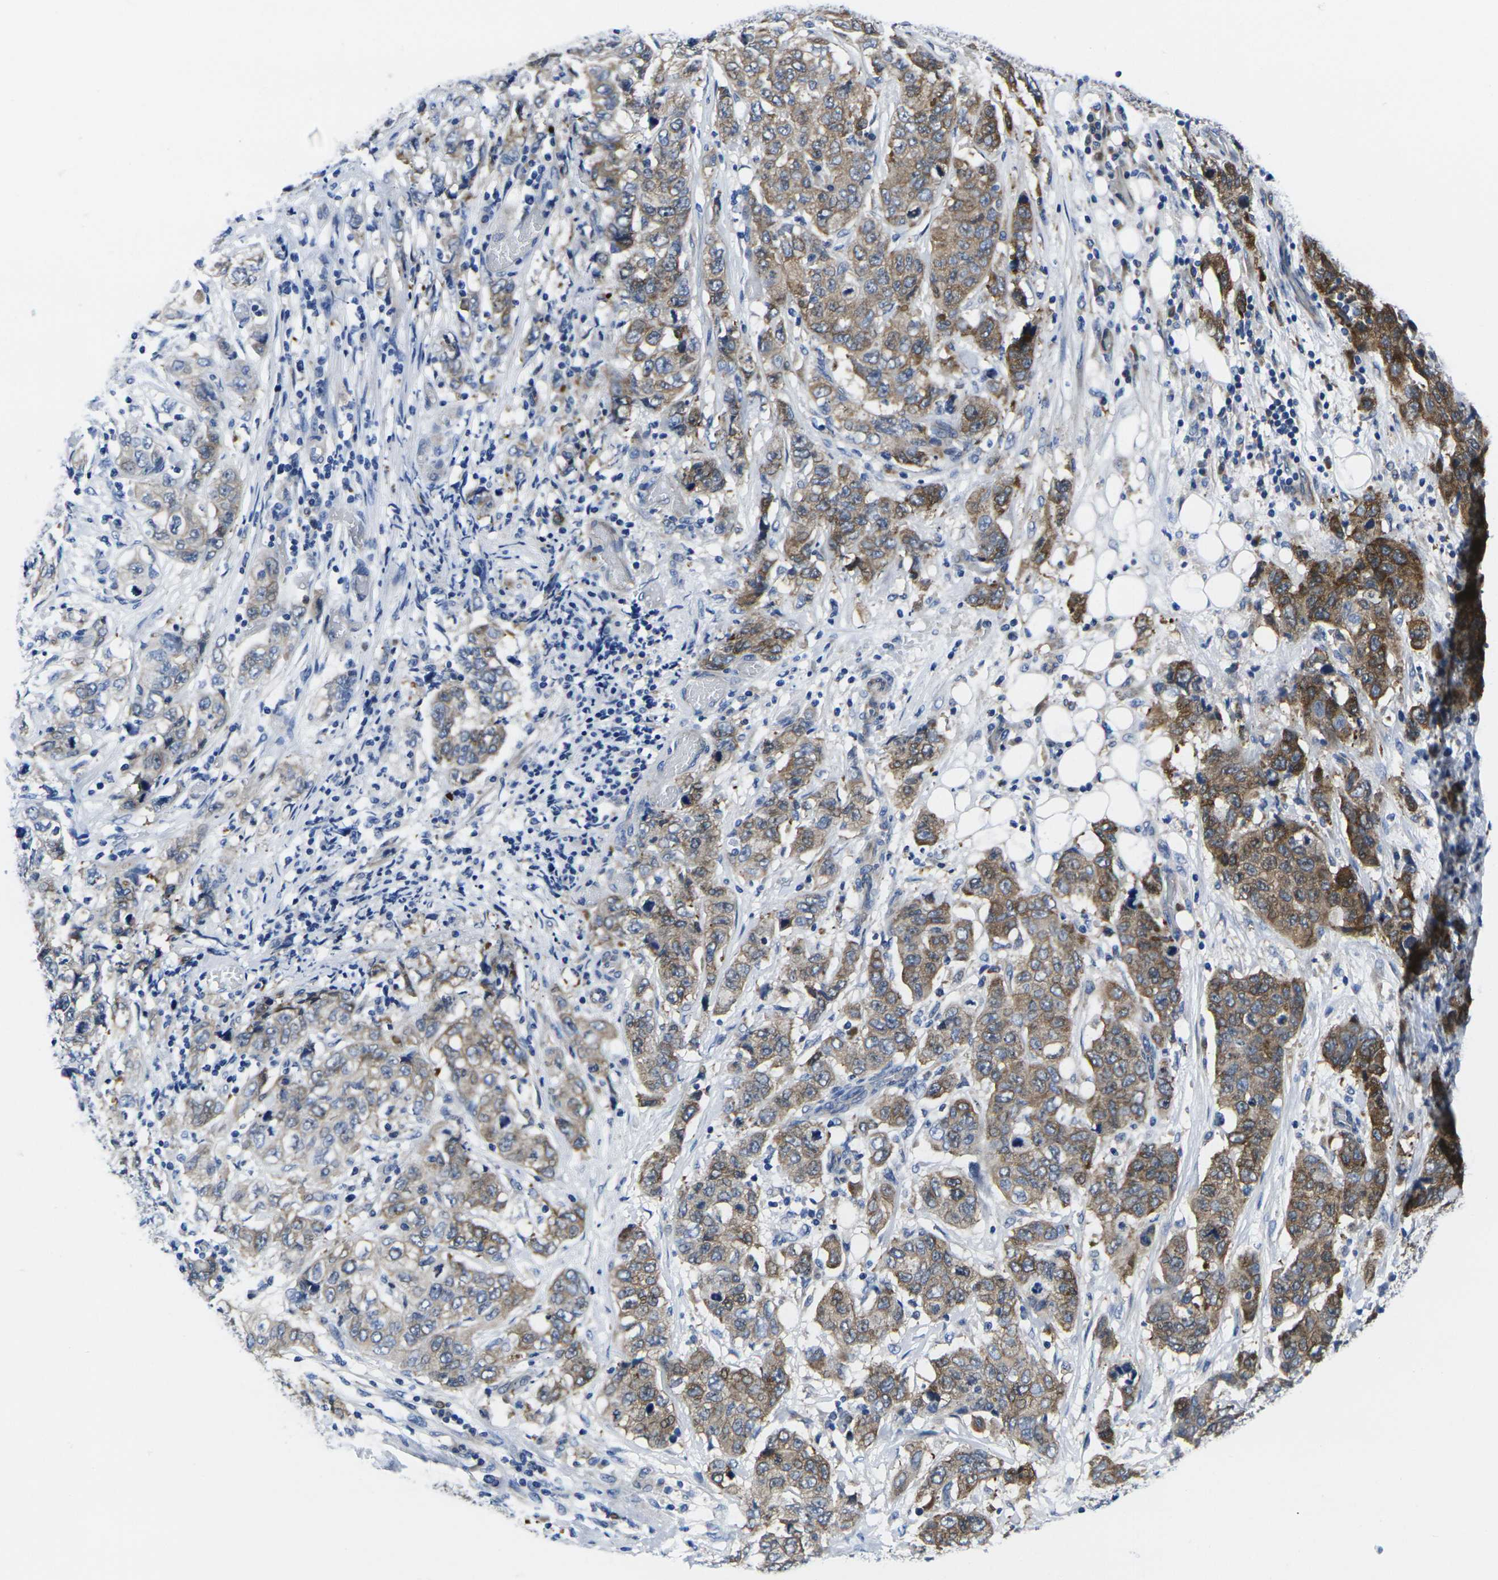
{"staining": {"intensity": "moderate", "quantity": "25%-75%", "location": "cytoplasmic/membranous"}, "tissue": "stomach cancer", "cell_type": "Tumor cells", "image_type": "cancer", "snomed": [{"axis": "morphology", "description": "Adenocarcinoma, NOS"}, {"axis": "topography", "description": "Stomach"}], "caption": "A brown stain labels moderate cytoplasmic/membranous positivity of a protein in stomach adenocarcinoma tumor cells. (DAB IHC, brown staining for protein, blue staining for nuclei).", "gene": "EIF4A1", "patient": {"sex": "male", "age": 48}}